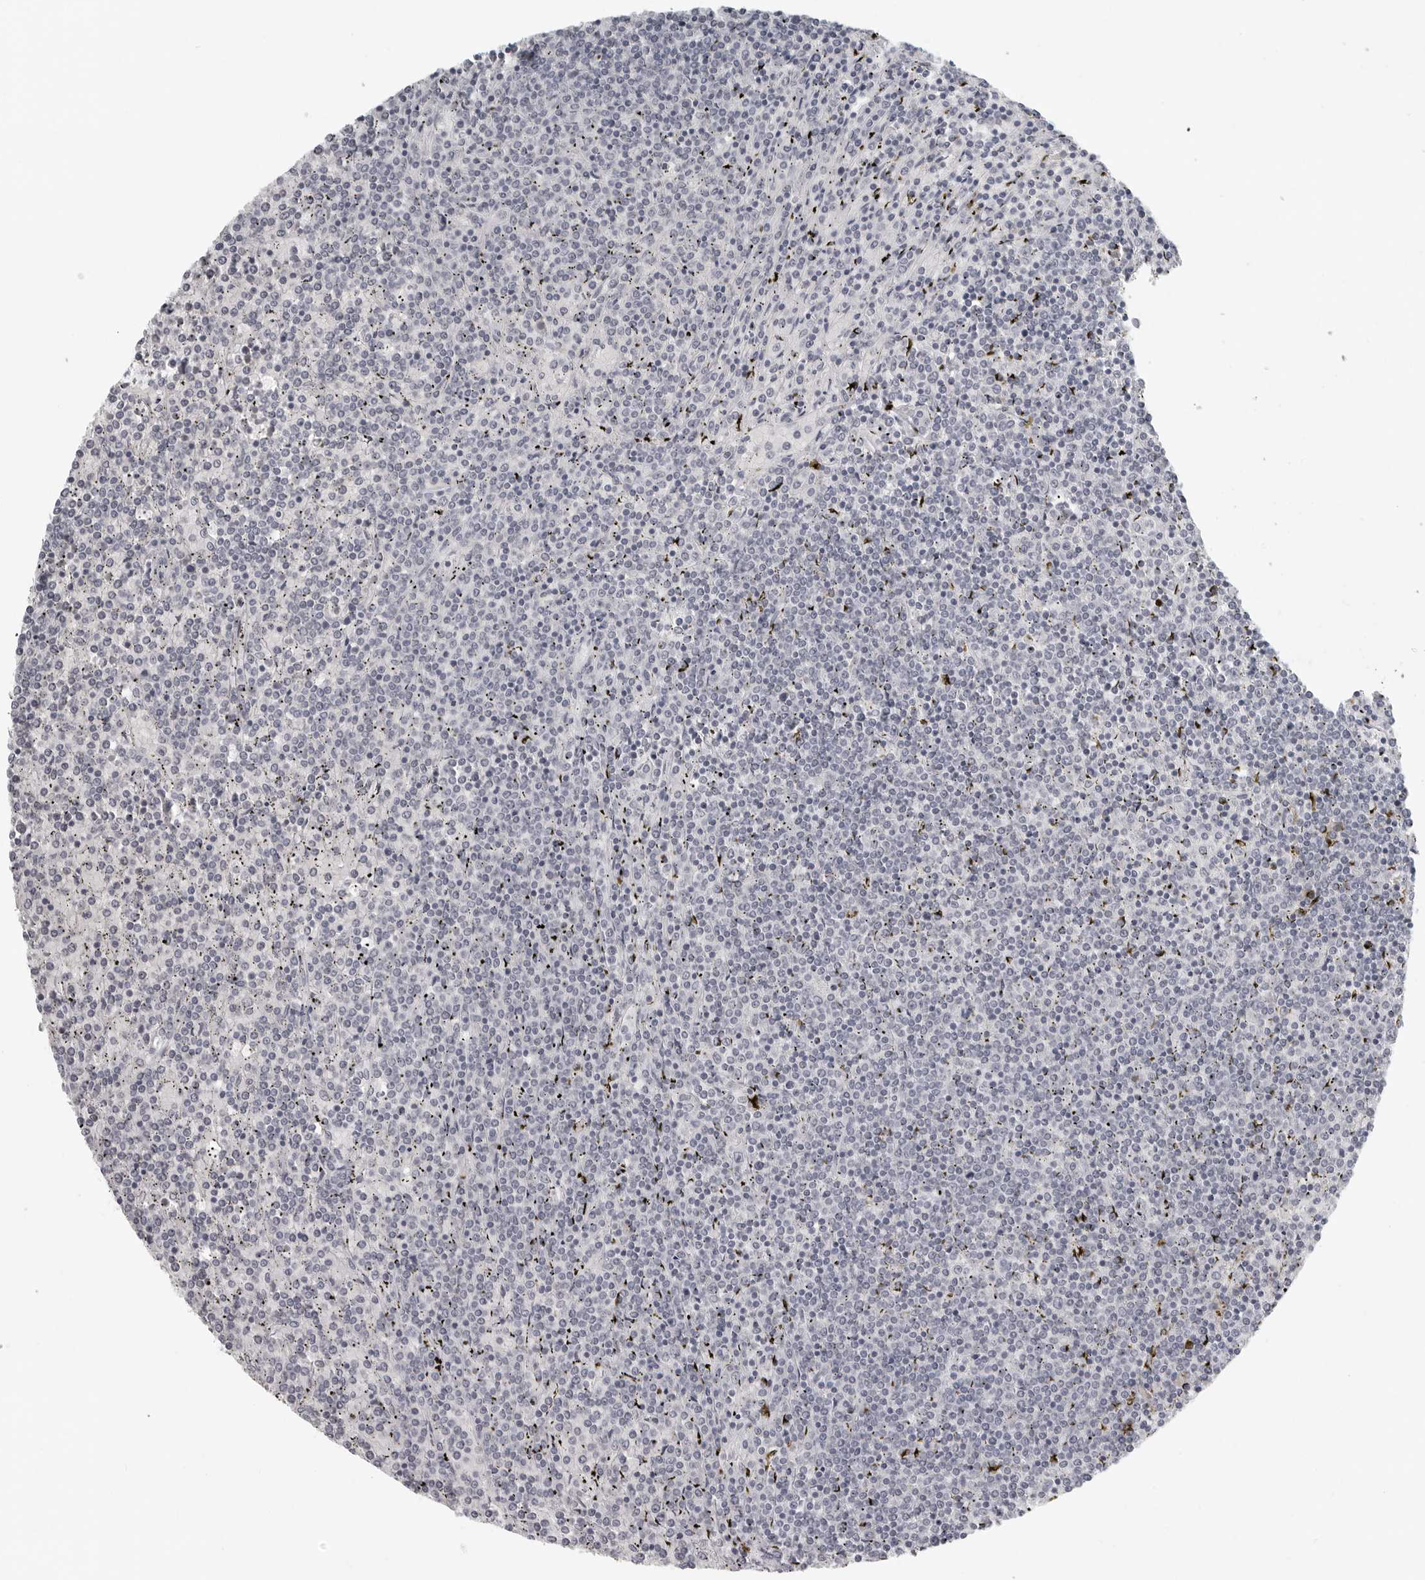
{"staining": {"intensity": "negative", "quantity": "none", "location": "none"}, "tissue": "lymphoma", "cell_type": "Tumor cells", "image_type": "cancer", "snomed": [{"axis": "morphology", "description": "Malignant lymphoma, non-Hodgkin's type, Low grade"}, {"axis": "topography", "description": "Spleen"}], "caption": "Tumor cells show no significant protein staining in lymphoma.", "gene": "BPIFA1", "patient": {"sex": "female", "age": 19}}